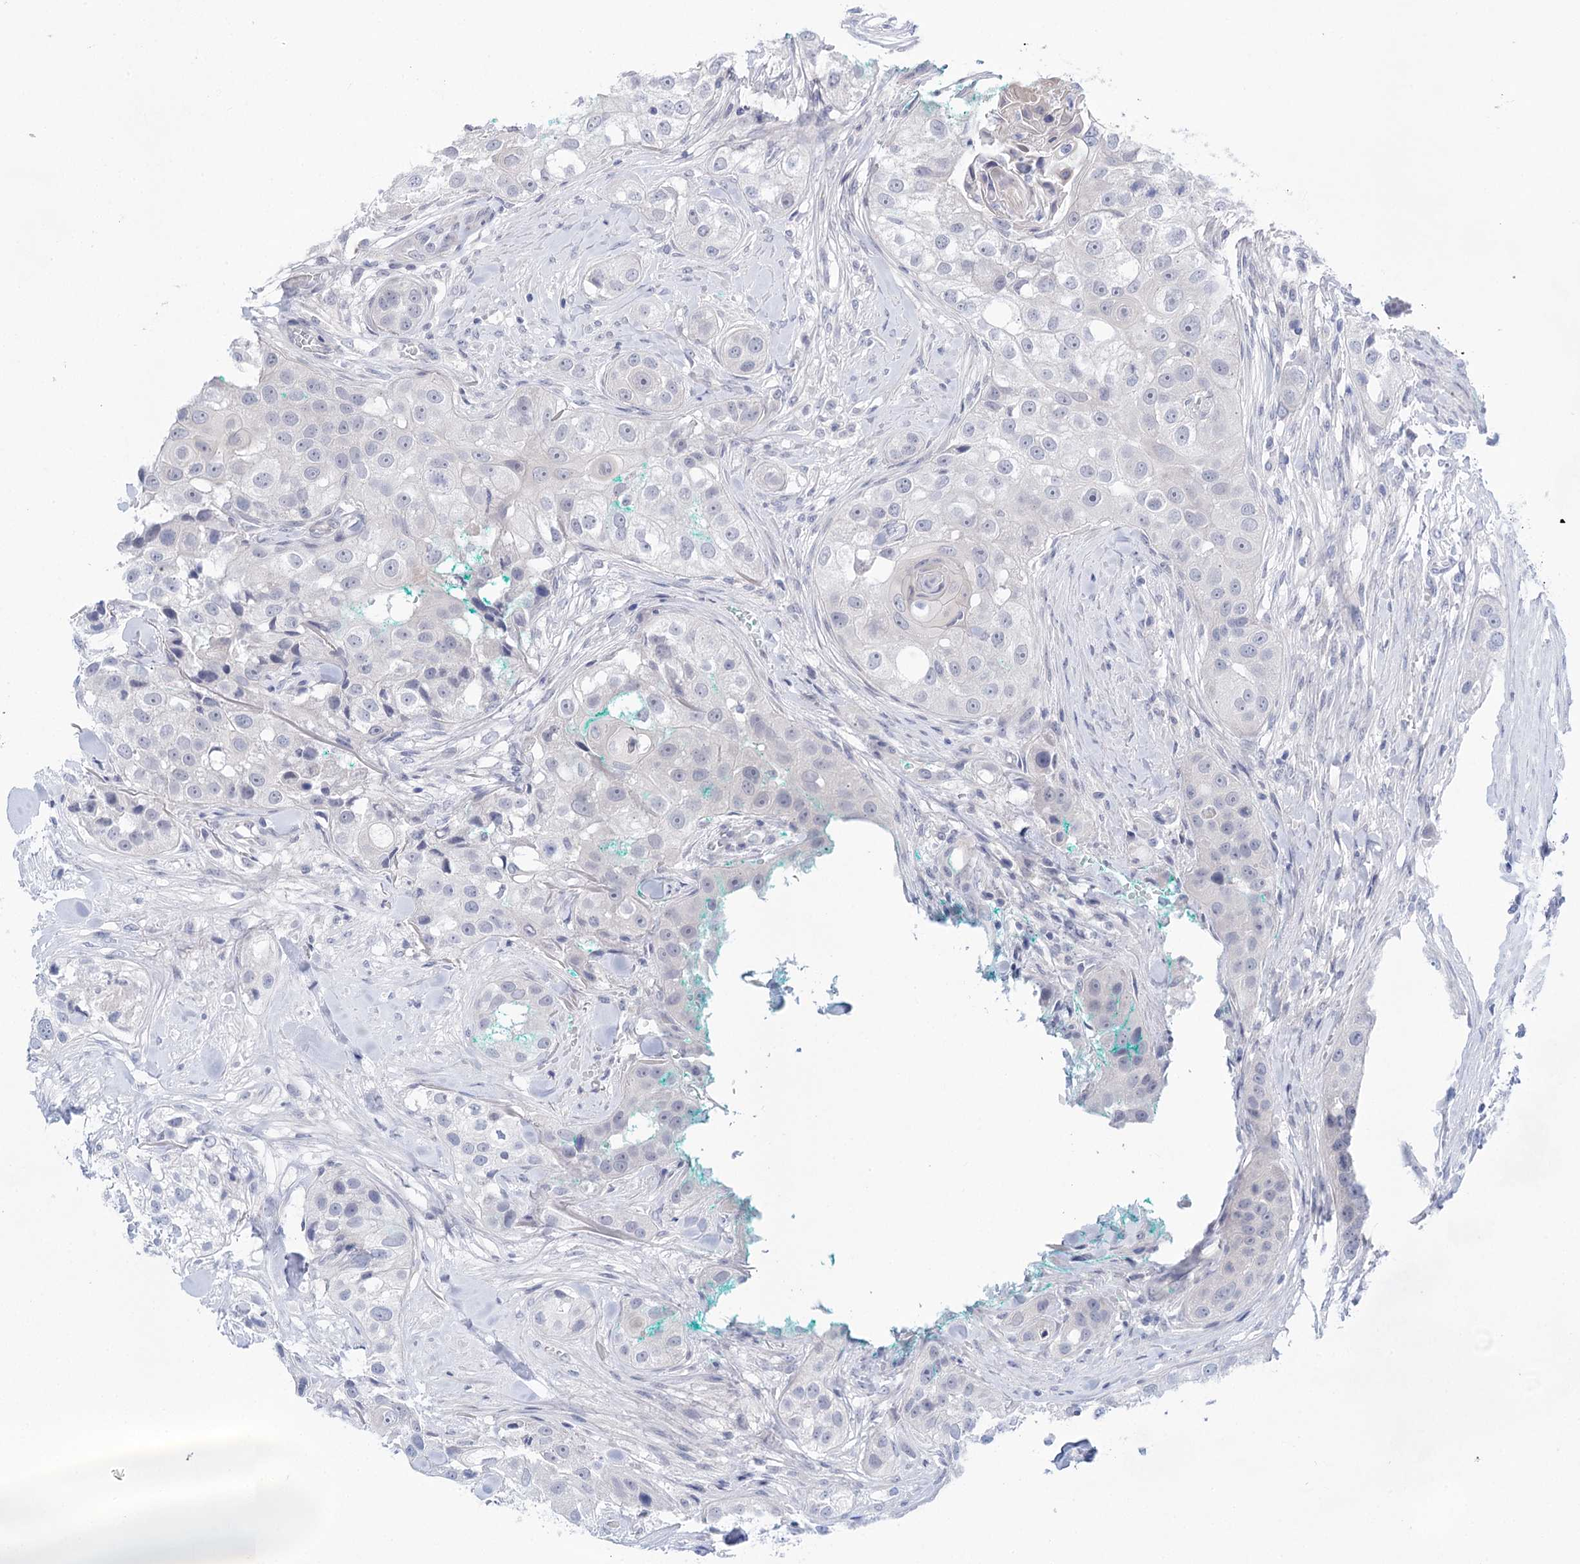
{"staining": {"intensity": "negative", "quantity": "none", "location": "none"}, "tissue": "head and neck cancer", "cell_type": "Tumor cells", "image_type": "cancer", "snomed": [{"axis": "morphology", "description": "Normal tissue, NOS"}, {"axis": "morphology", "description": "Squamous cell carcinoma, NOS"}, {"axis": "topography", "description": "Skeletal muscle"}, {"axis": "topography", "description": "Head-Neck"}], "caption": "This is a image of IHC staining of head and neck cancer (squamous cell carcinoma), which shows no staining in tumor cells.", "gene": "LALBA", "patient": {"sex": "male", "age": 51}}